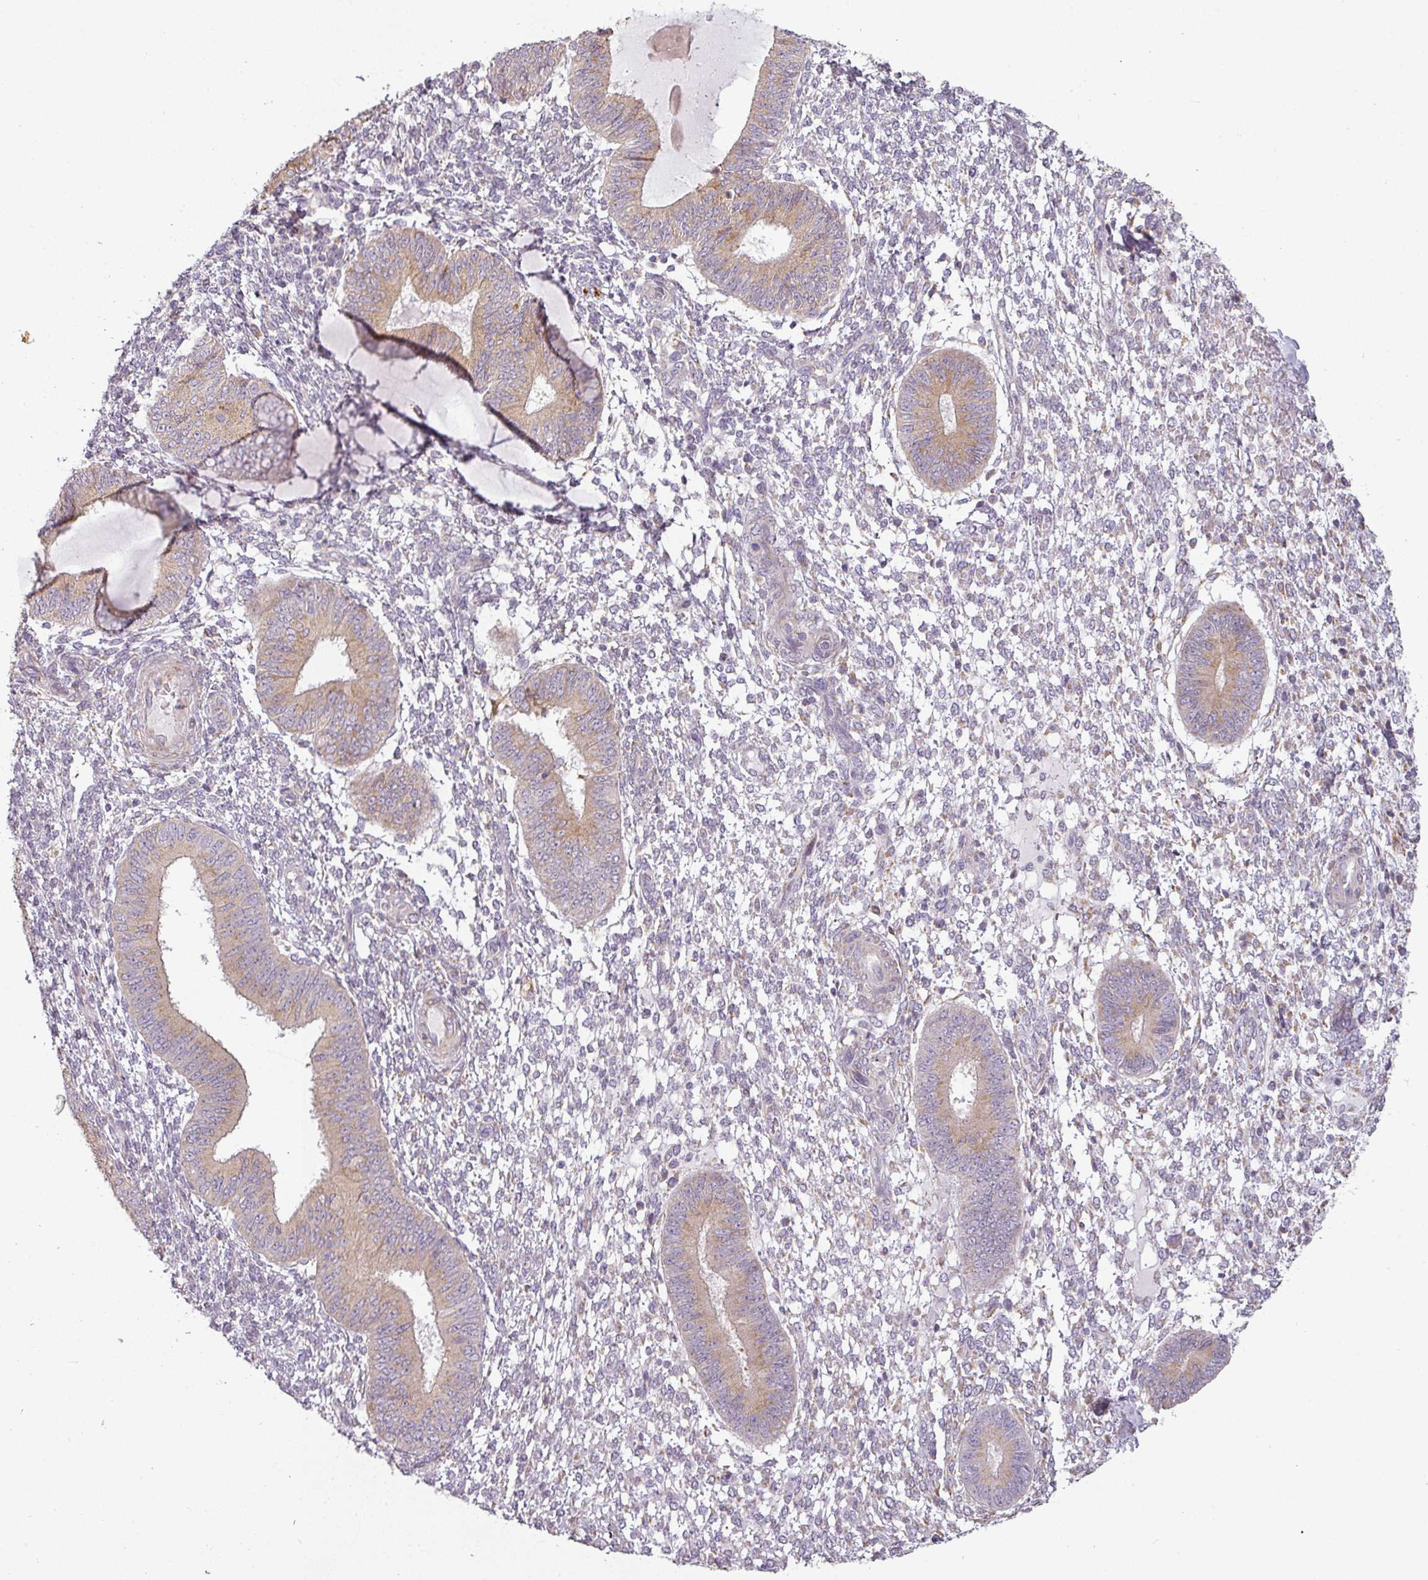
{"staining": {"intensity": "weak", "quantity": "<25%", "location": "cytoplasmic/membranous"}, "tissue": "endometrium", "cell_type": "Cells in endometrial stroma", "image_type": "normal", "snomed": [{"axis": "morphology", "description": "Normal tissue, NOS"}, {"axis": "topography", "description": "Endometrium"}], "caption": "This is an immunohistochemistry photomicrograph of benign endometrium. There is no positivity in cells in endometrial stroma.", "gene": "CCDC144A", "patient": {"sex": "female", "age": 49}}